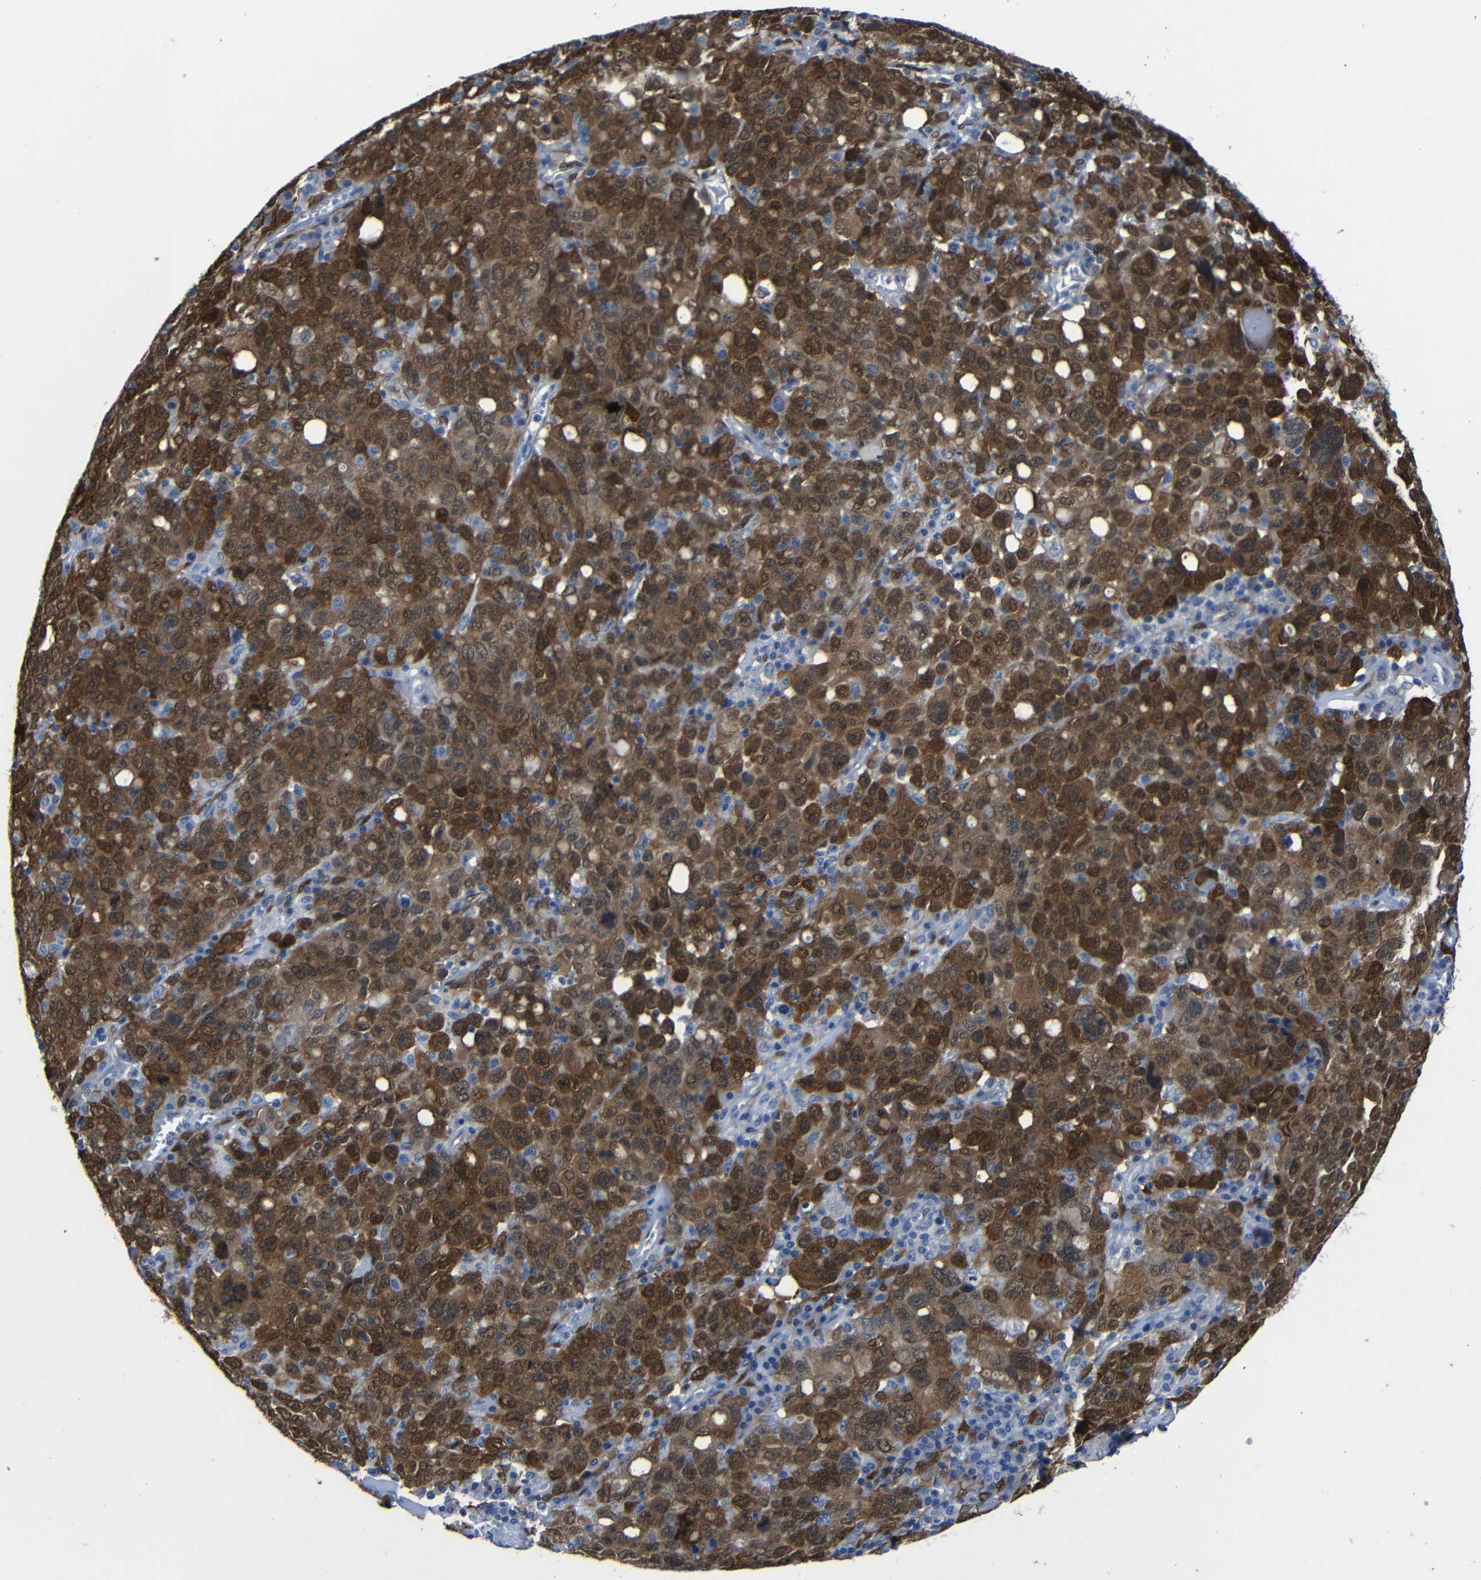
{"staining": {"intensity": "strong", "quantity": ">75%", "location": "cytoplasmic/membranous,nuclear"}, "tissue": "ovarian cancer", "cell_type": "Tumor cells", "image_type": "cancer", "snomed": [{"axis": "morphology", "description": "Carcinoma, endometroid"}, {"axis": "topography", "description": "Ovary"}], "caption": "Protein staining by IHC shows strong cytoplasmic/membranous and nuclear positivity in about >75% of tumor cells in ovarian cancer (endometroid carcinoma). Immunohistochemistry (ihc) stains the protein in brown and the nuclei are stained blue.", "gene": "YAP1", "patient": {"sex": "female", "age": 62}}